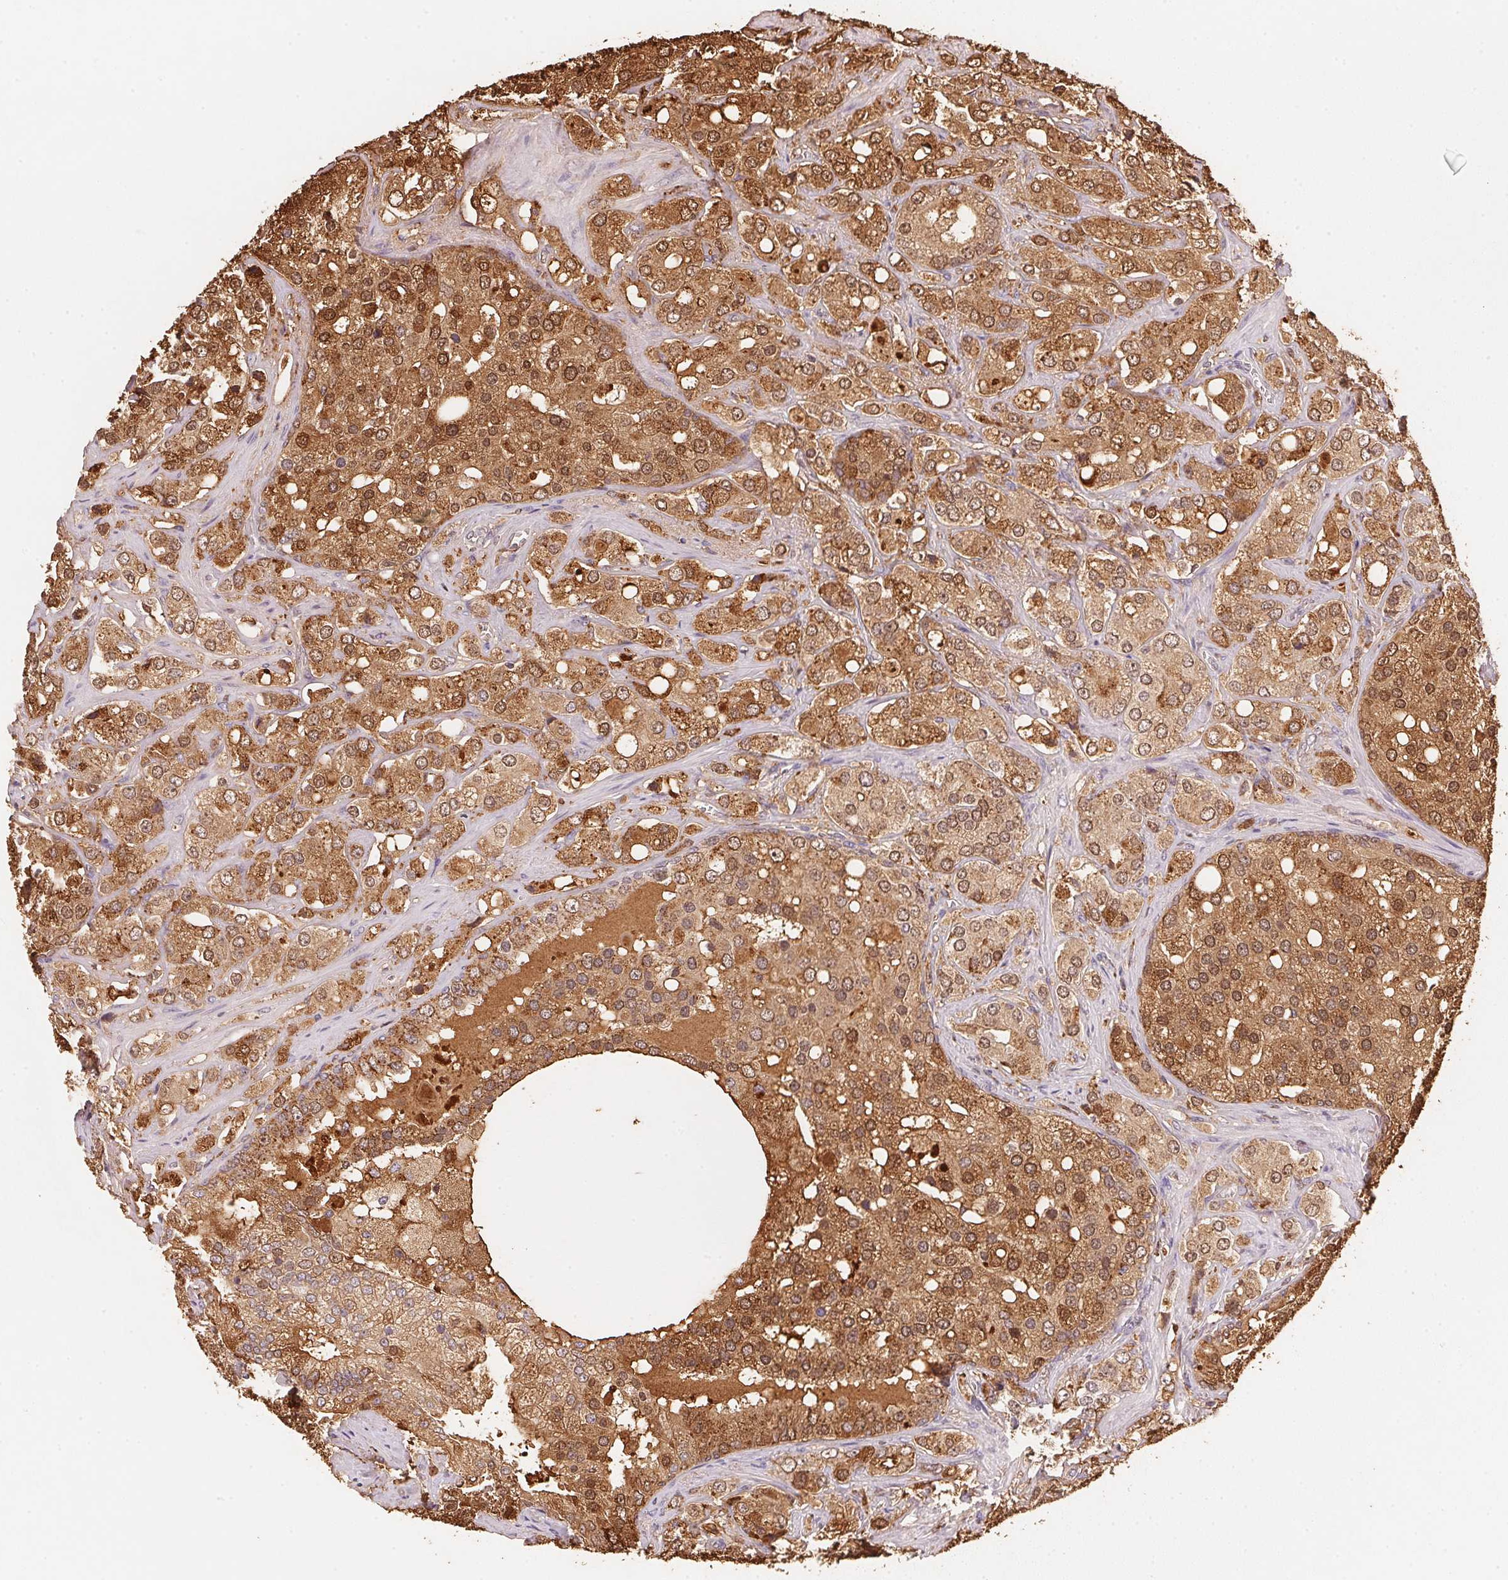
{"staining": {"intensity": "moderate", "quantity": ">75%", "location": "cytoplasmic/membranous,nuclear"}, "tissue": "prostate cancer", "cell_type": "Tumor cells", "image_type": "cancer", "snomed": [{"axis": "morphology", "description": "Adenocarcinoma, High grade"}, {"axis": "topography", "description": "Prostate"}], "caption": "This image exhibits immunohistochemistry (IHC) staining of human adenocarcinoma (high-grade) (prostate), with medium moderate cytoplasmic/membranous and nuclear expression in approximately >75% of tumor cells.", "gene": "ACP3", "patient": {"sex": "male", "age": 67}}